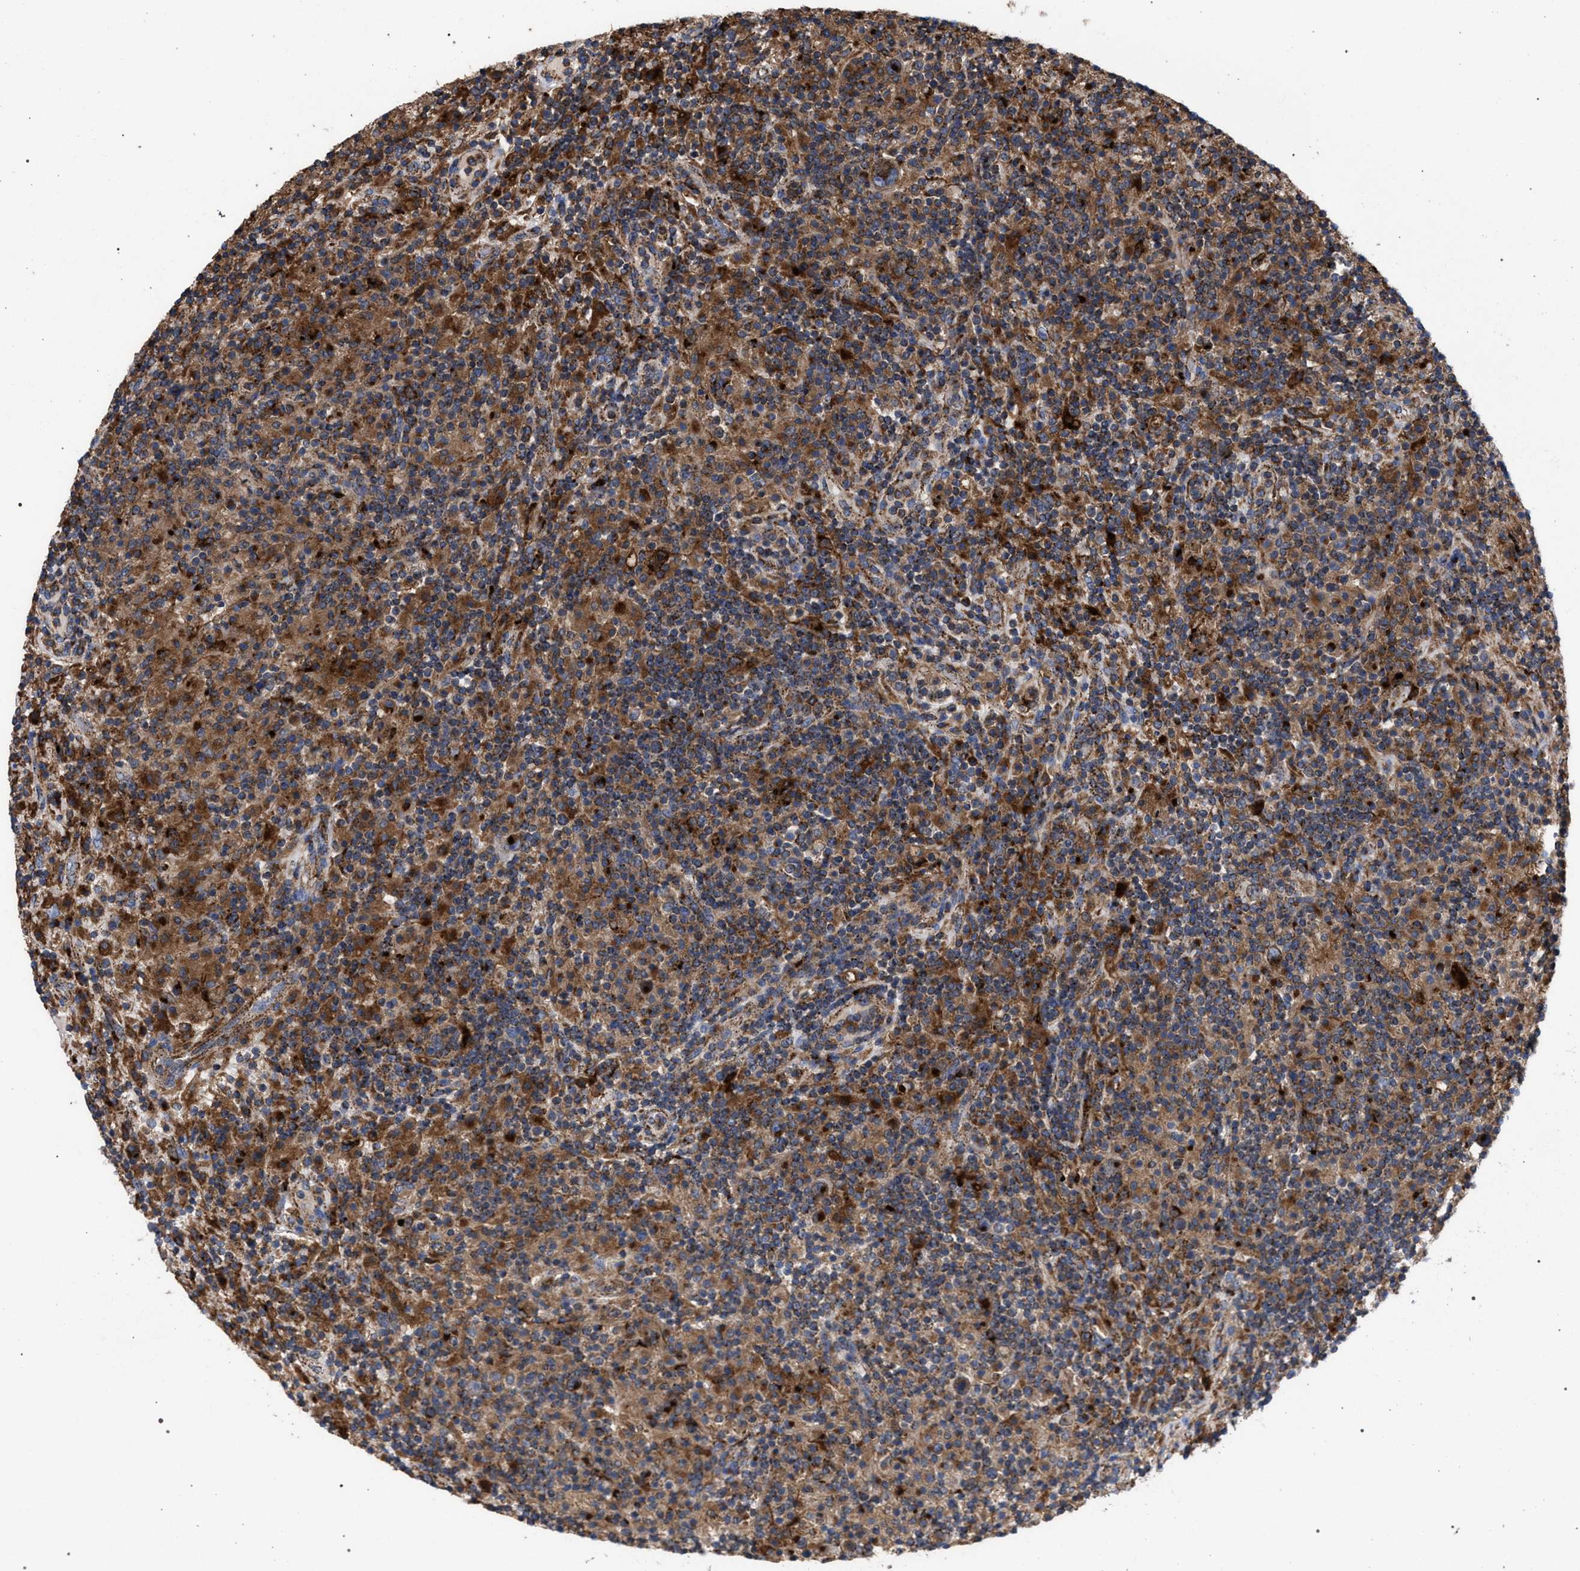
{"staining": {"intensity": "moderate", "quantity": ">75%", "location": "cytoplasmic/membranous"}, "tissue": "lymphoma", "cell_type": "Tumor cells", "image_type": "cancer", "snomed": [{"axis": "morphology", "description": "Hodgkin's disease, NOS"}, {"axis": "topography", "description": "Lymph node"}], "caption": "Immunohistochemical staining of Hodgkin's disease shows medium levels of moderate cytoplasmic/membranous staining in approximately >75% of tumor cells.", "gene": "PPT1", "patient": {"sex": "male", "age": 70}}